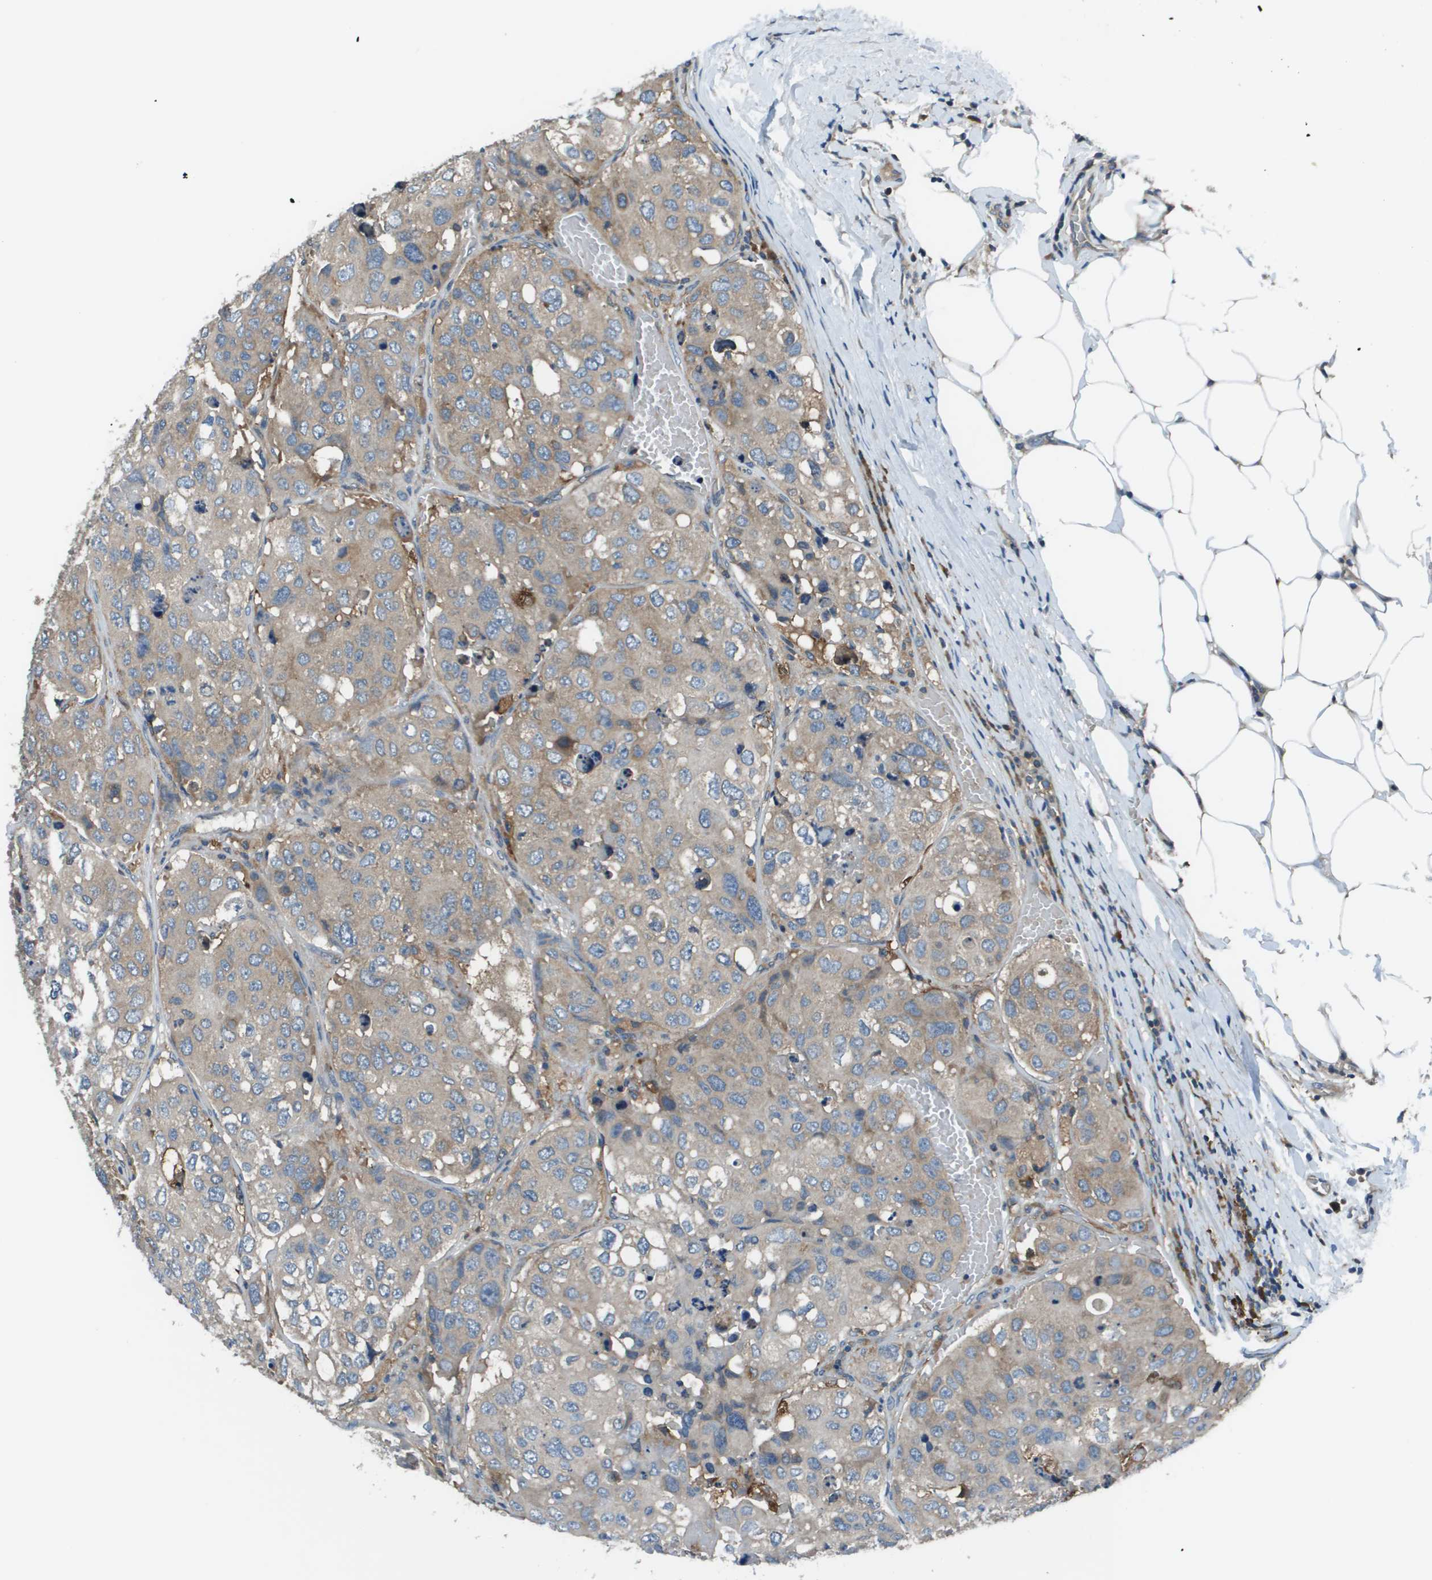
{"staining": {"intensity": "weak", "quantity": "25%-75%", "location": "cytoplasmic/membranous"}, "tissue": "urothelial cancer", "cell_type": "Tumor cells", "image_type": "cancer", "snomed": [{"axis": "morphology", "description": "Urothelial carcinoma, High grade"}, {"axis": "topography", "description": "Lymph node"}, {"axis": "topography", "description": "Urinary bladder"}], "caption": "High-magnification brightfield microscopy of high-grade urothelial carcinoma stained with DAB (3,3'-diaminobenzidine) (brown) and counterstained with hematoxylin (blue). tumor cells exhibit weak cytoplasmic/membranous expression is seen in approximately25%-75% of cells.", "gene": "EIF3B", "patient": {"sex": "male", "age": 51}}